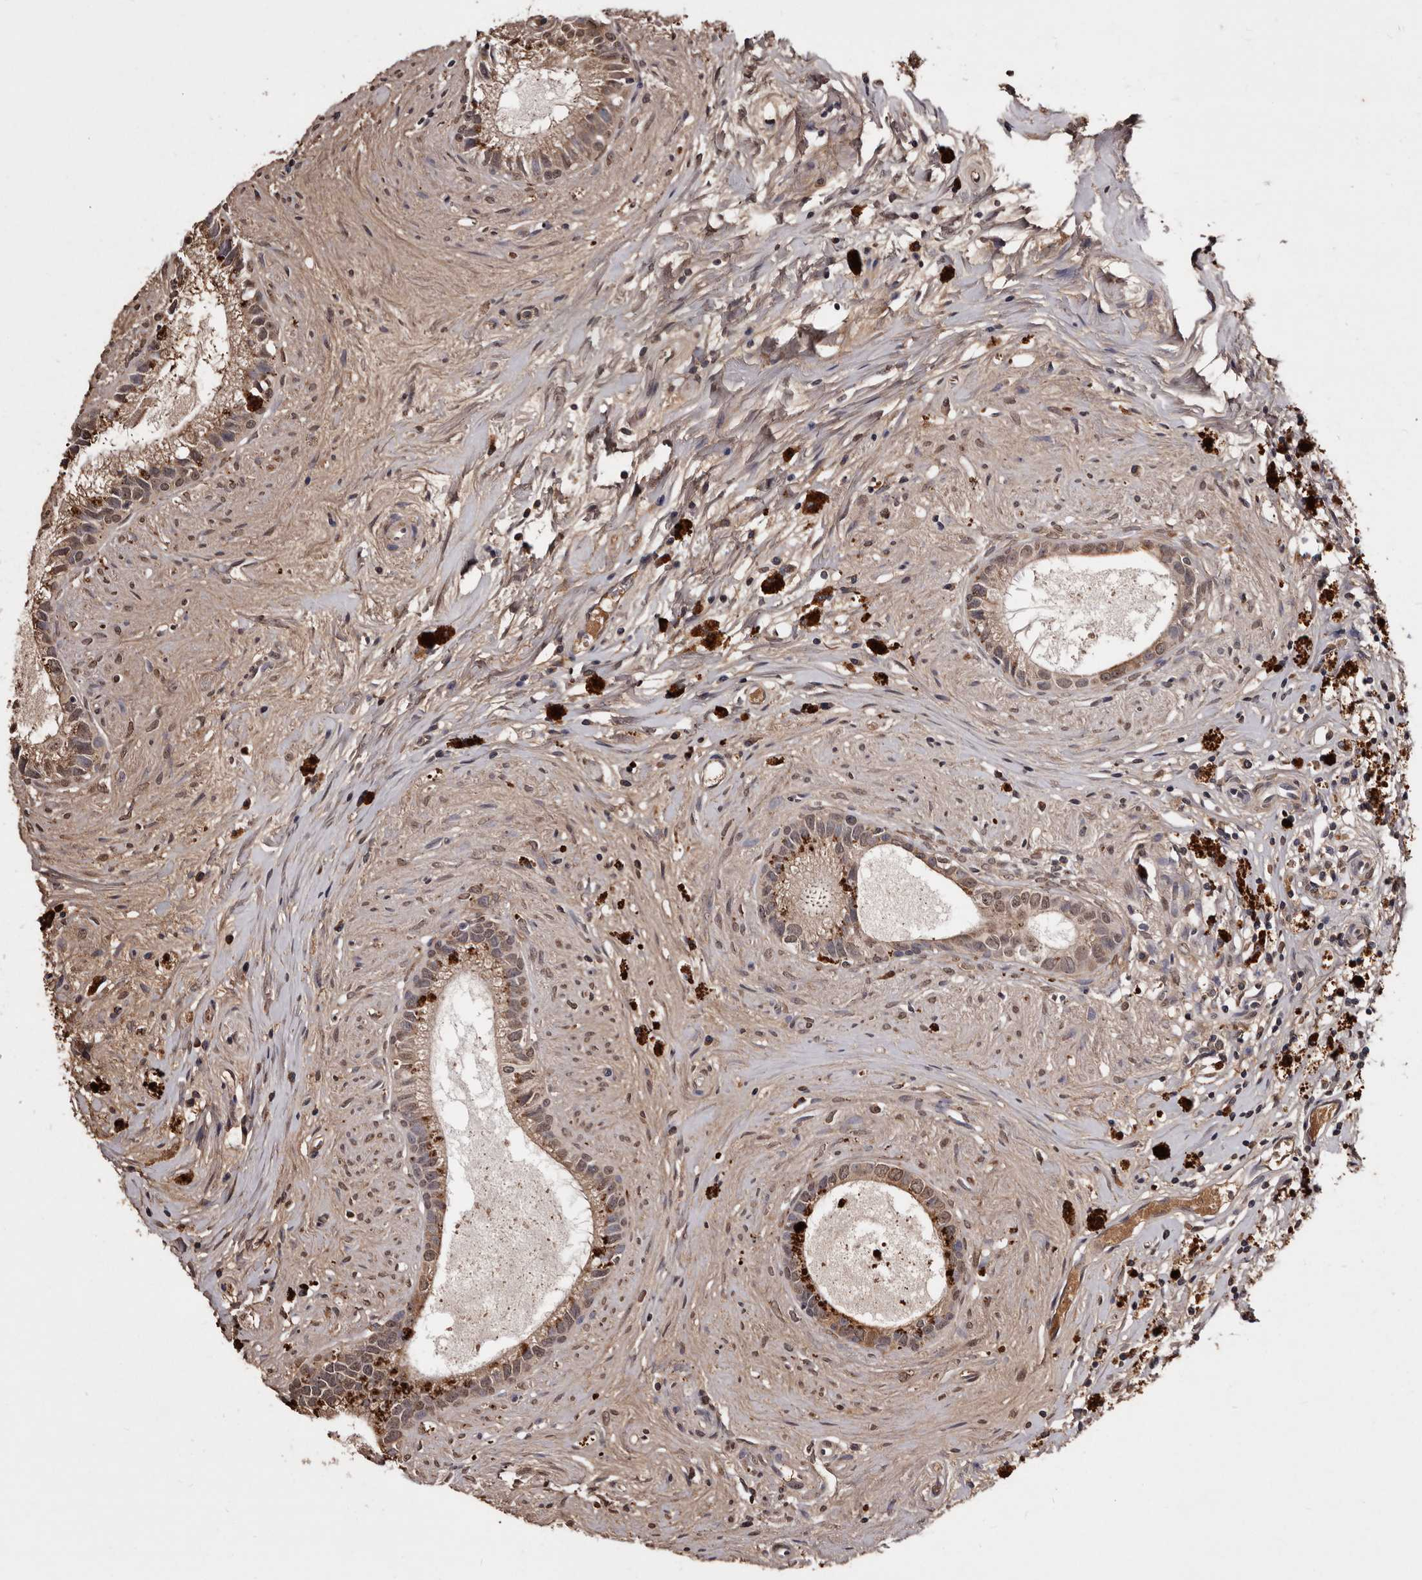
{"staining": {"intensity": "moderate", "quantity": ">75%", "location": "cytoplasmic/membranous,nuclear"}, "tissue": "epididymis", "cell_type": "Glandular cells", "image_type": "normal", "snomed": [{"axis": "morphology", "description": "Normal tissue, NOS"}, {"axis": "topography", "description": "Epididymis"}], "caption": "The micrograph shows staining of unremarkable epididymis, revealing moderate cytoplasmic/membranous,nuclear protein expression (brown color) within glandular cells. Immunohistochemistry (ihc) stains the protein of interest in brown and the nuclei are stained blue.", "gene": "CYP1B1", "patient": {"sex": "male", "age": 80}}